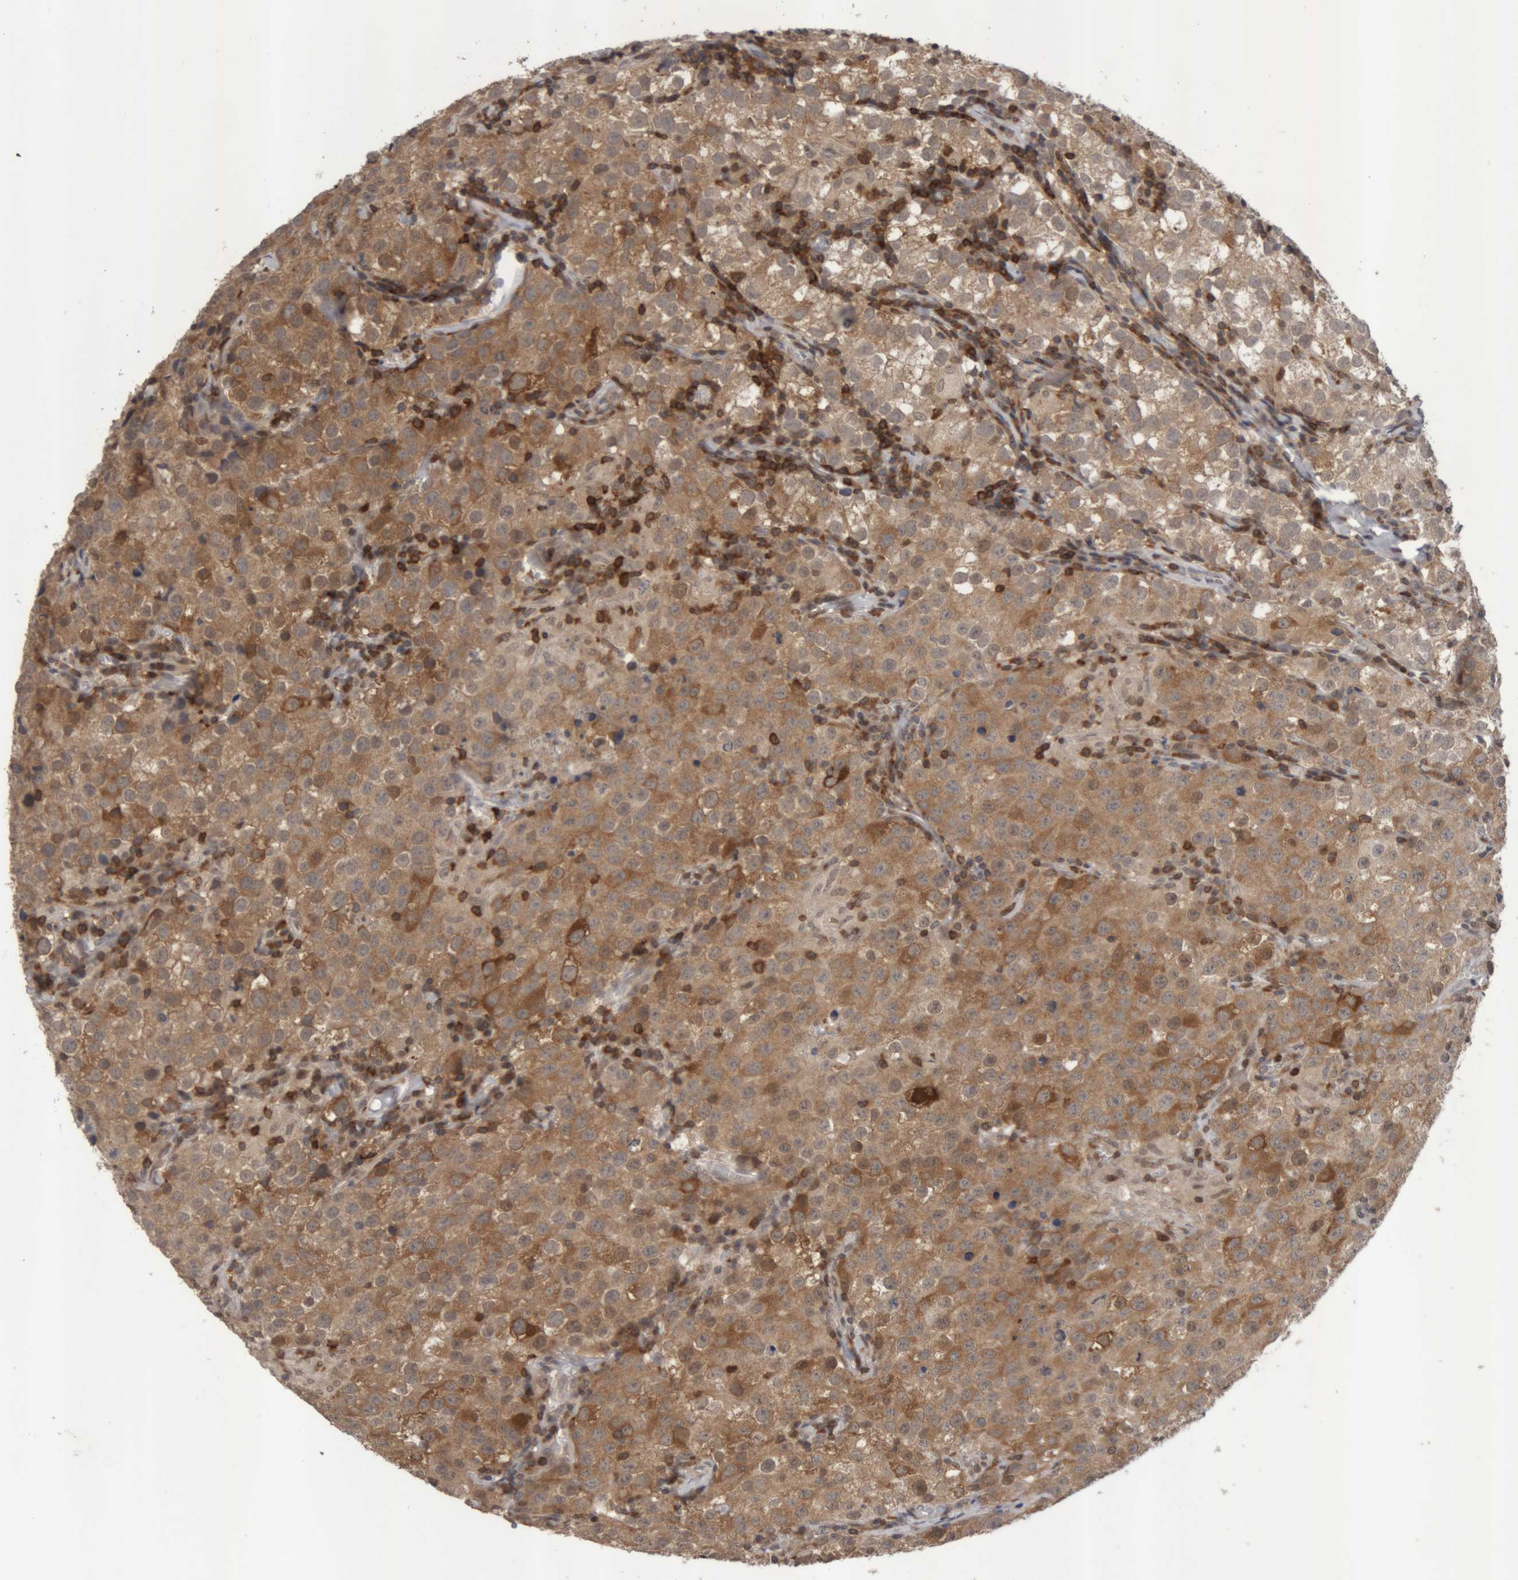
{"staining": {"intensity": "moderate", "quantity": ">75%", "location": "cytoplasmic/membranous"}, "tissue": "testis cancer", "cell_type": "Tumor cells", "image_type": "cancer", "snomed": [{"axis": "morphology", "description": "Seminoma, NOS"}, {"axis": "morphology", "description": "Carcinoma, Embryonal, NOS"}, {"axis": "topography", "description": "Testis"}], "caption": "This is a histology image of IHC staining of testis cancer, which shows moderate staining in the cytoplasmic/membranous of tumor cells.", "gene": "NFATC2", "patient": {"sex": "male", "age": 43}}